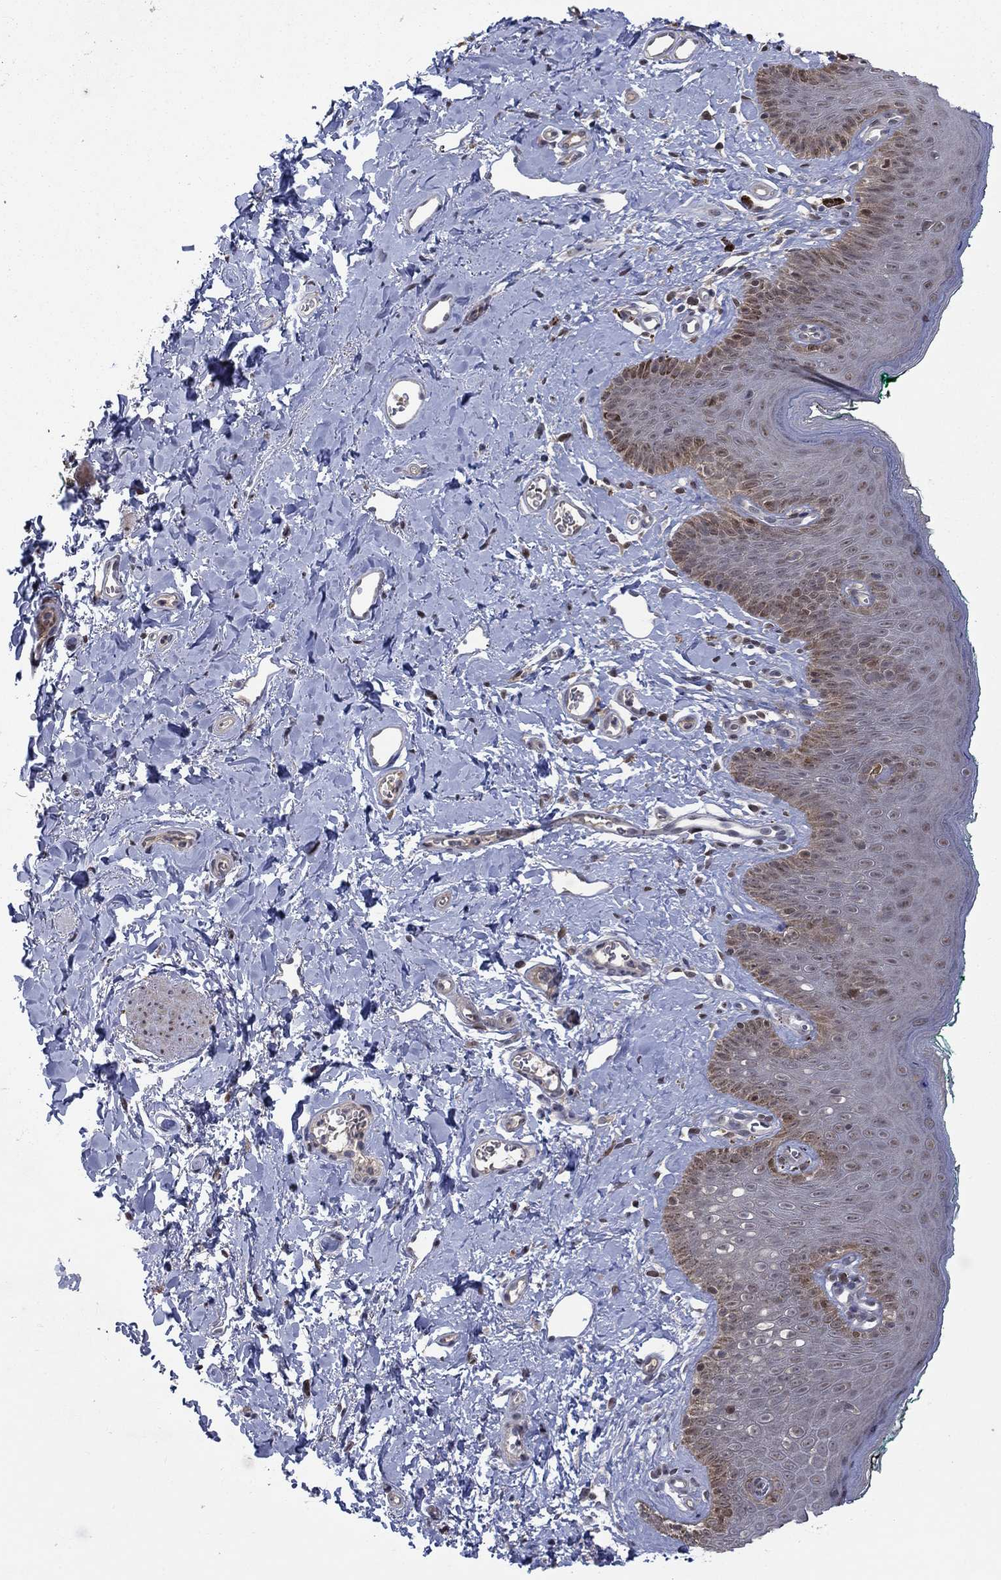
{"staining": {"intensity": "moderate", "quantity": "<25%", "location": "nuclear"}, "tissue": "skin", "cell_type": "Epidermal cells", "image_type": "normal", "snomed": [{"axis": "morphology", "description": "Normal tissue, NOS"}, {"axis": "topography", "description": "Vulva"}], "caption": "This is an image of immunohistochemistry (IHC) staining of benign skin, which shows moderate staining in the nuclear of epidermal cells.", "gene": "IAH1", "patient": {"sex": "female", "age": 66}}